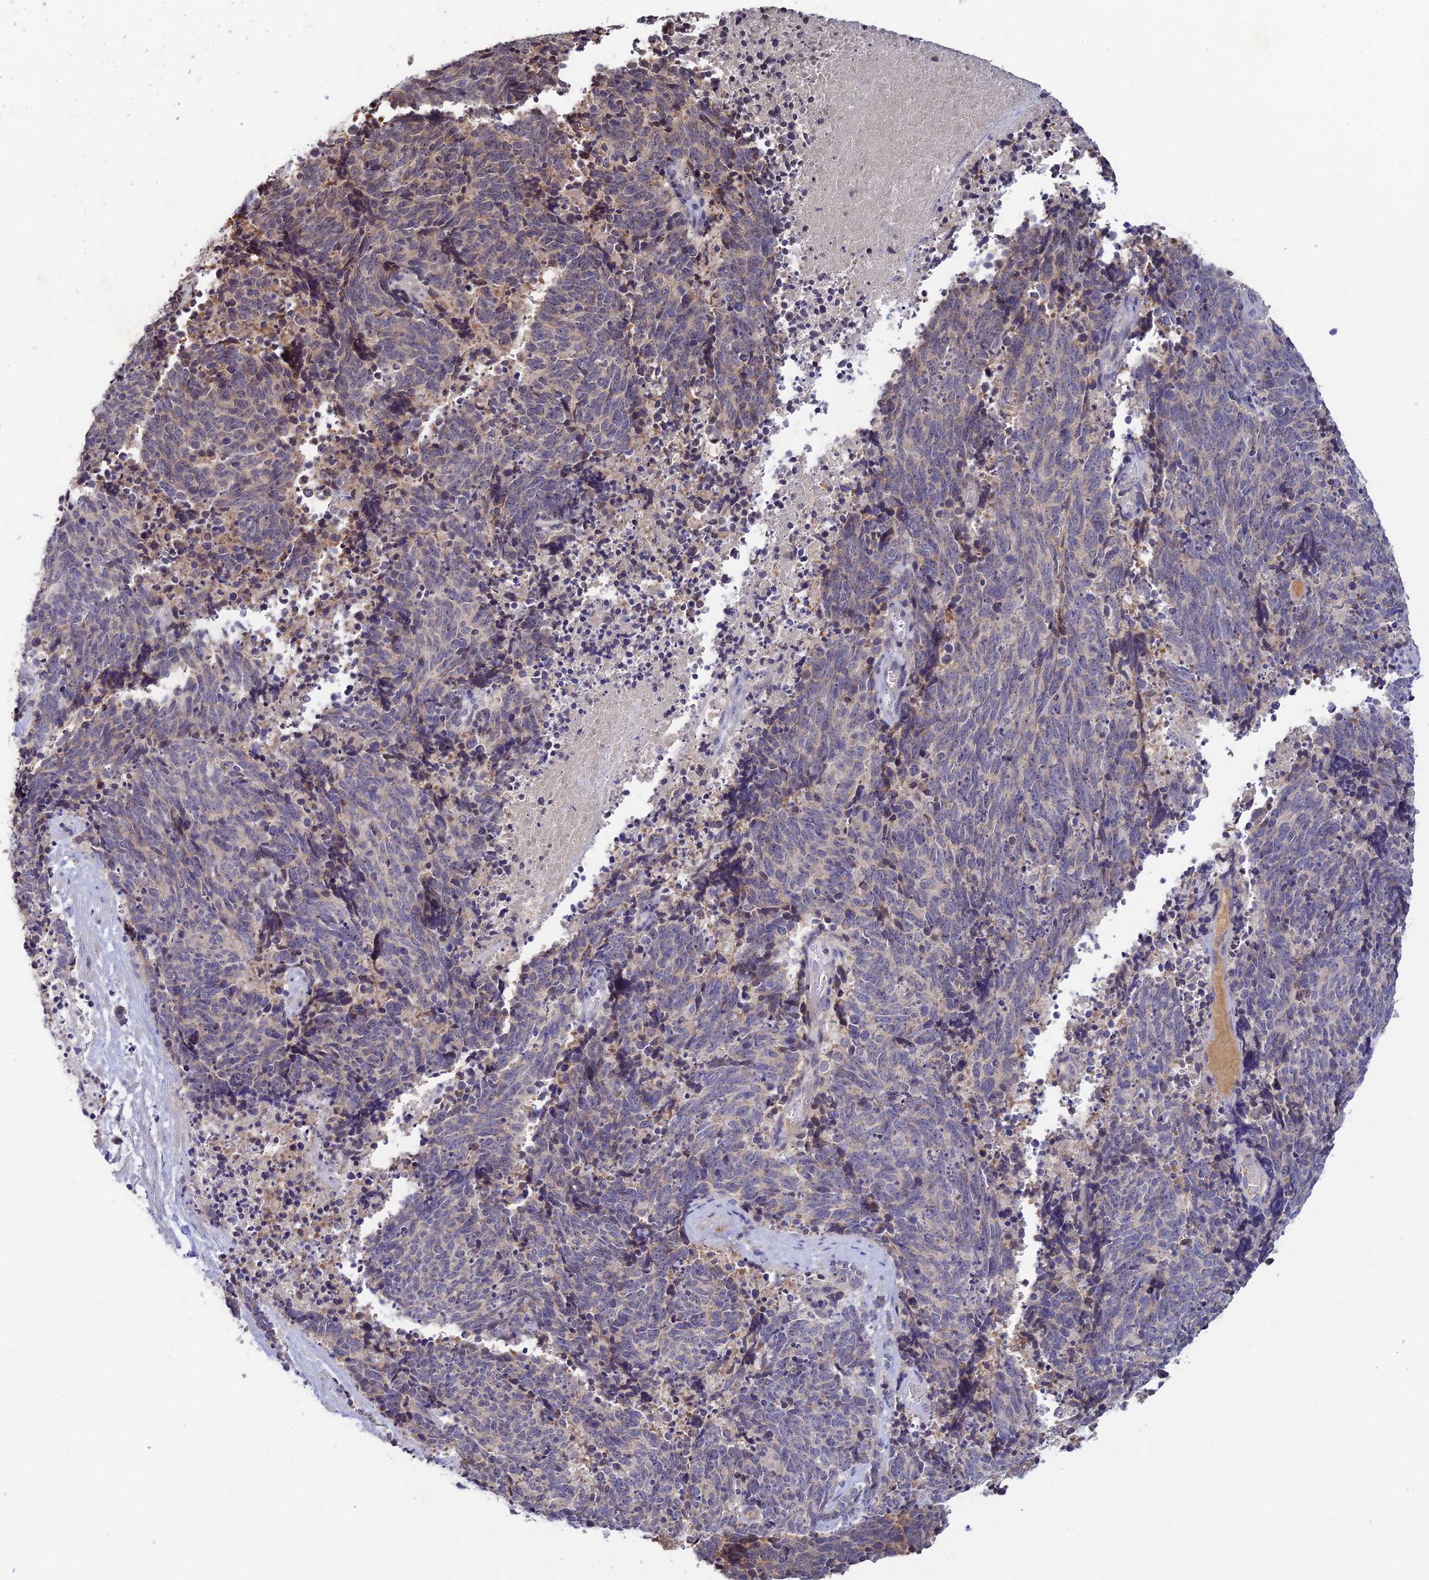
{"staining": {"intensity": "negative", "quantity": "none", "location": "none"}, "tissue": "cervical cancer", "cell_type": "Tumor cells", "image_type": "cancer", "snomed": [{"axis": "morphology", "description": "Squamous cell carcinoma, NOS"}, {"axis": "topography", "description": "Cervix"}], "caption": "Squamous cell carcinoma (cervical) stained for a protein using immunohistochemistry exhibits no positivity tumor cells.", "gene": "CHST5", "patient": {"sex": "female", "age": 29}}